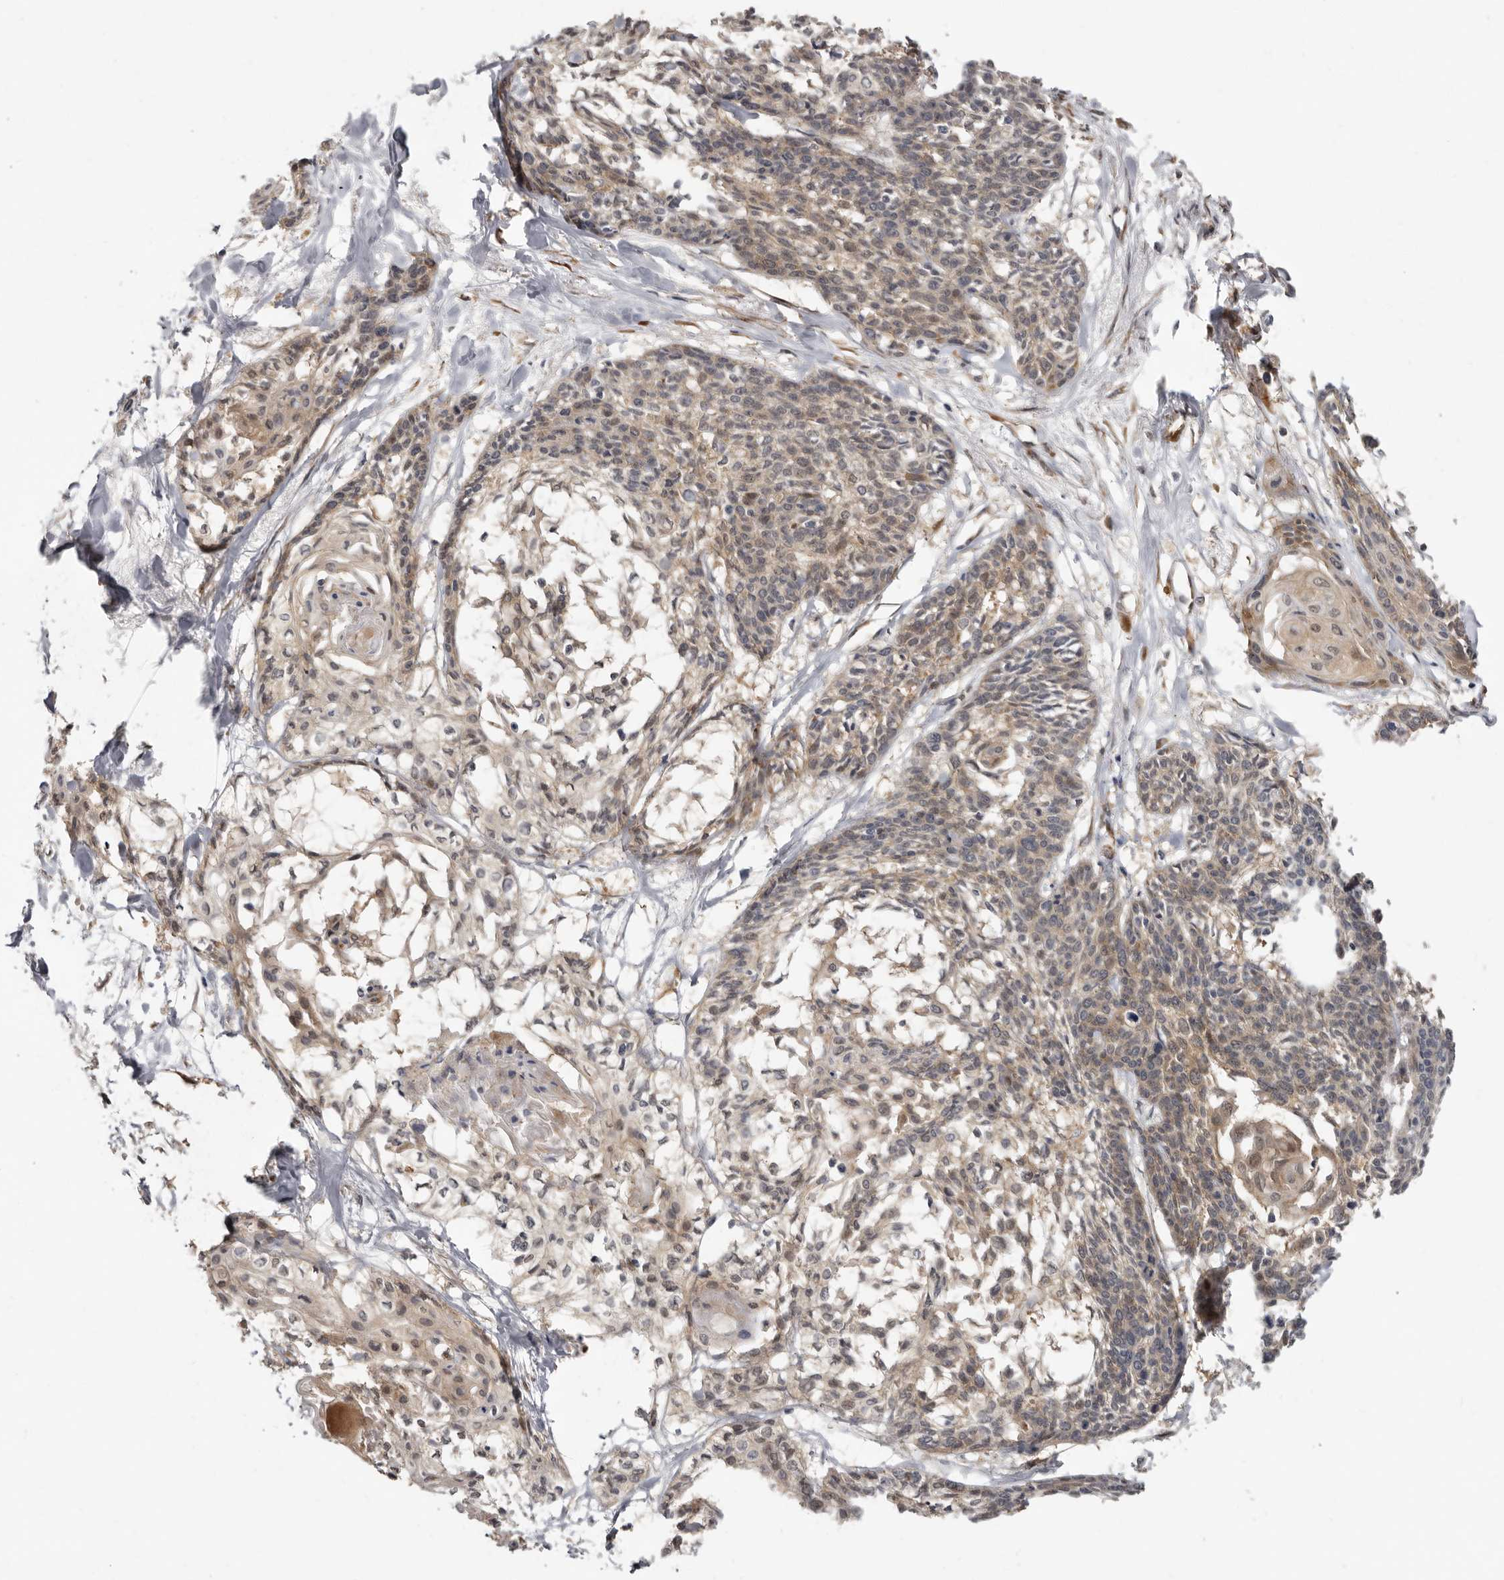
{"staining": {"intensity": "weak", "quantity": ">75%", "location": "cytoplasmic/membranous"}, "tissue": "cervical cancer", "cell_type": "Tumor cells", "image_type": "cancer", "snomed": [{"axis": "morphology", "description": "Squamous cell carcinoma, NOS"}, {"axis": "topography", "description": "Cervix"}], "caption": "Tumor cells display weak cytoplasmic/membranous positivity in about >75% of cells in cervical cancer. (DAB (3,3'-diaminobenzidine) = brown stain, brightfield microscopy at high magnification).", "gene": "SBDS", "patient": {"sex": "female", "age": 57}}